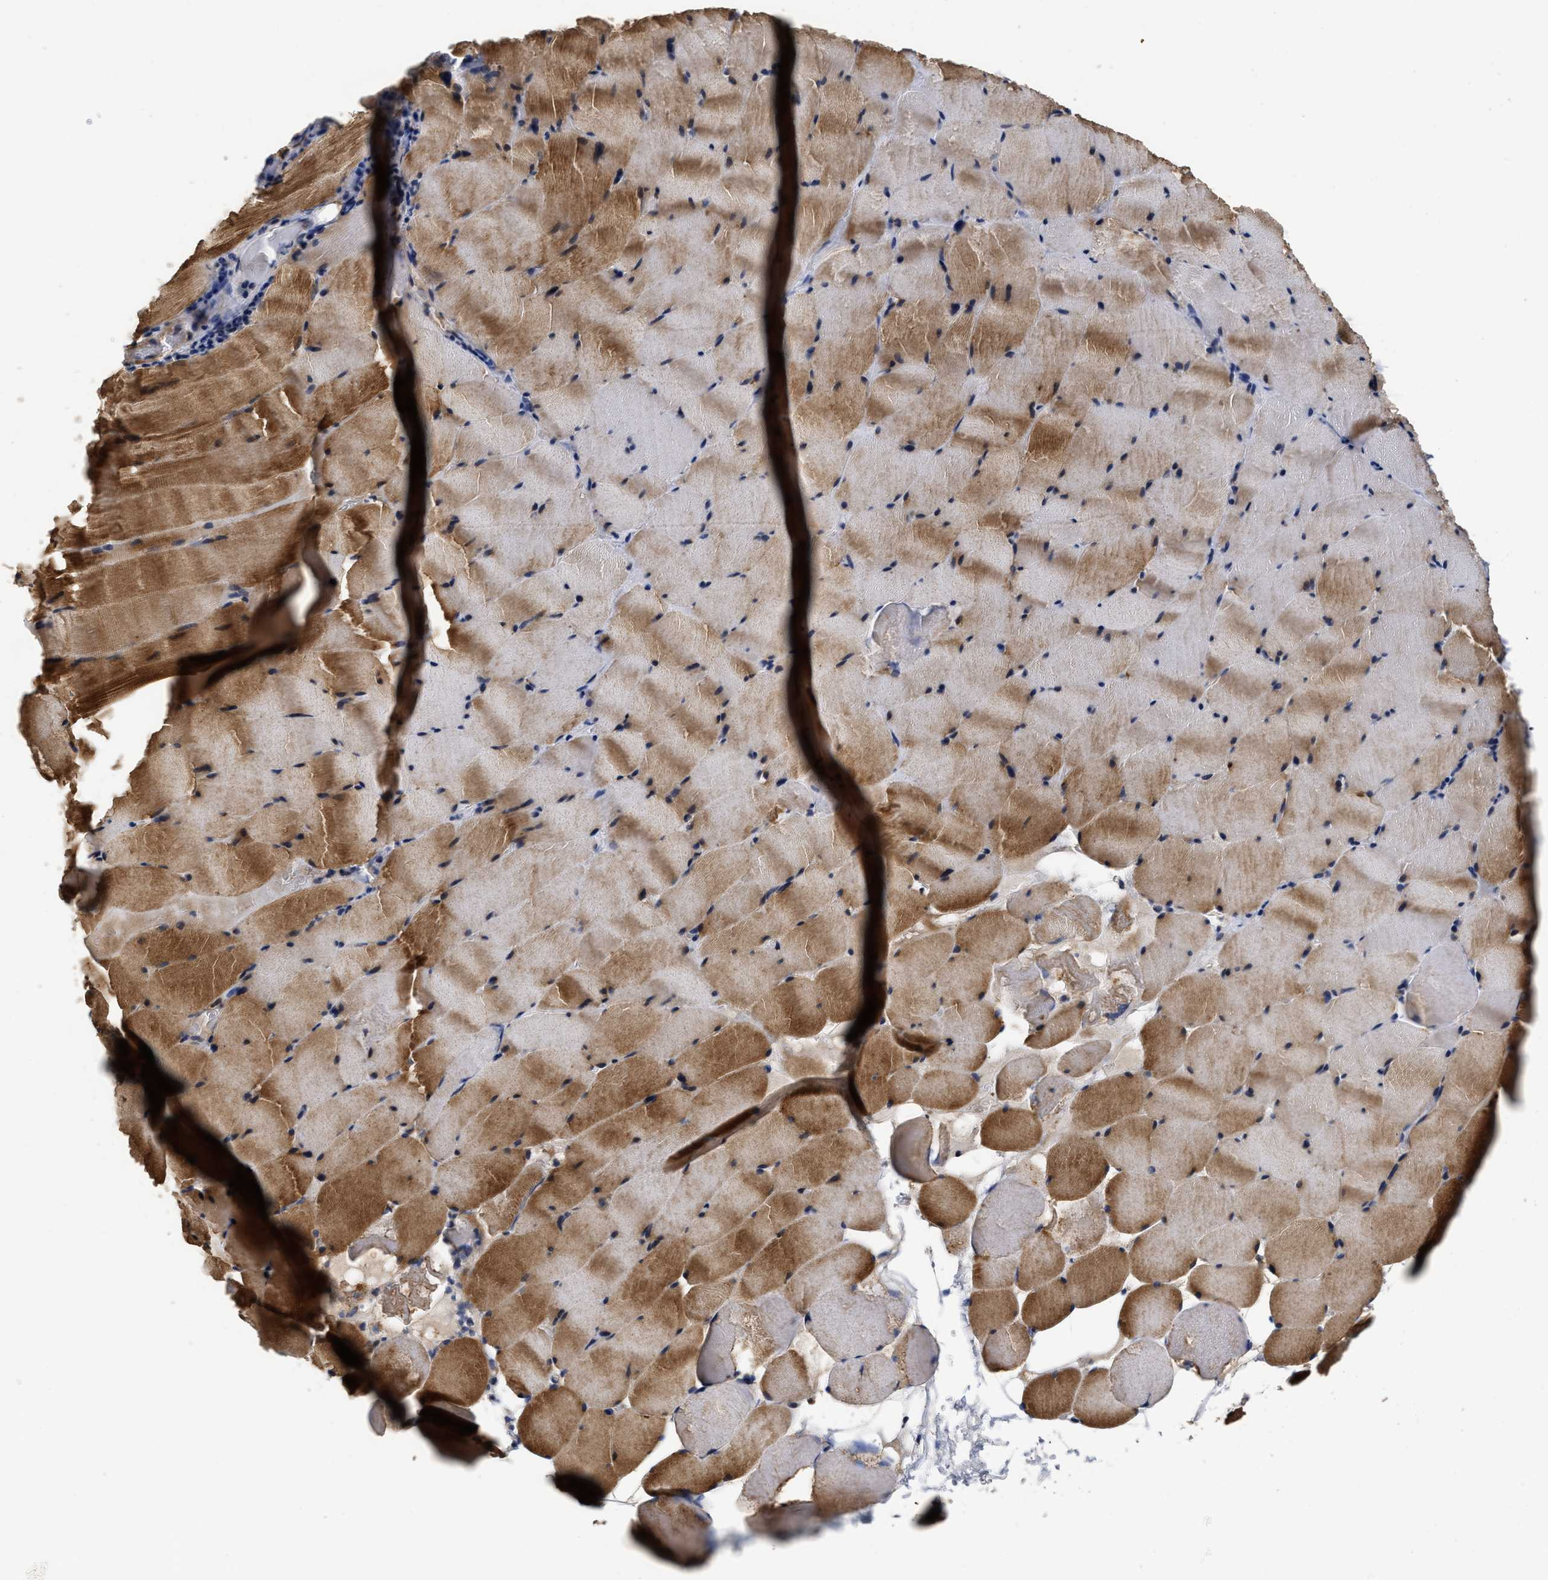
{"staining": {"intensity": "strong", "quantity": "25%-75%", "location": "cytoplasmic/membranous"}, "tissue": "skeletal muscle", "cell_type": "Myocytes", "image_type": "normal", "snomed": [{"axis": "morphology", "description": "Normal tissue, NOS"}, {"axis": "topography", "description": "Skeletal muscle"}], "caption": "A photomicrograph of skeletal muscle stained for a protein reveals strong cytoplasmic/membranous brown staining in myocytes.", "gene": "SCYL2", "patient": {"sex": "male", "age": 62}}